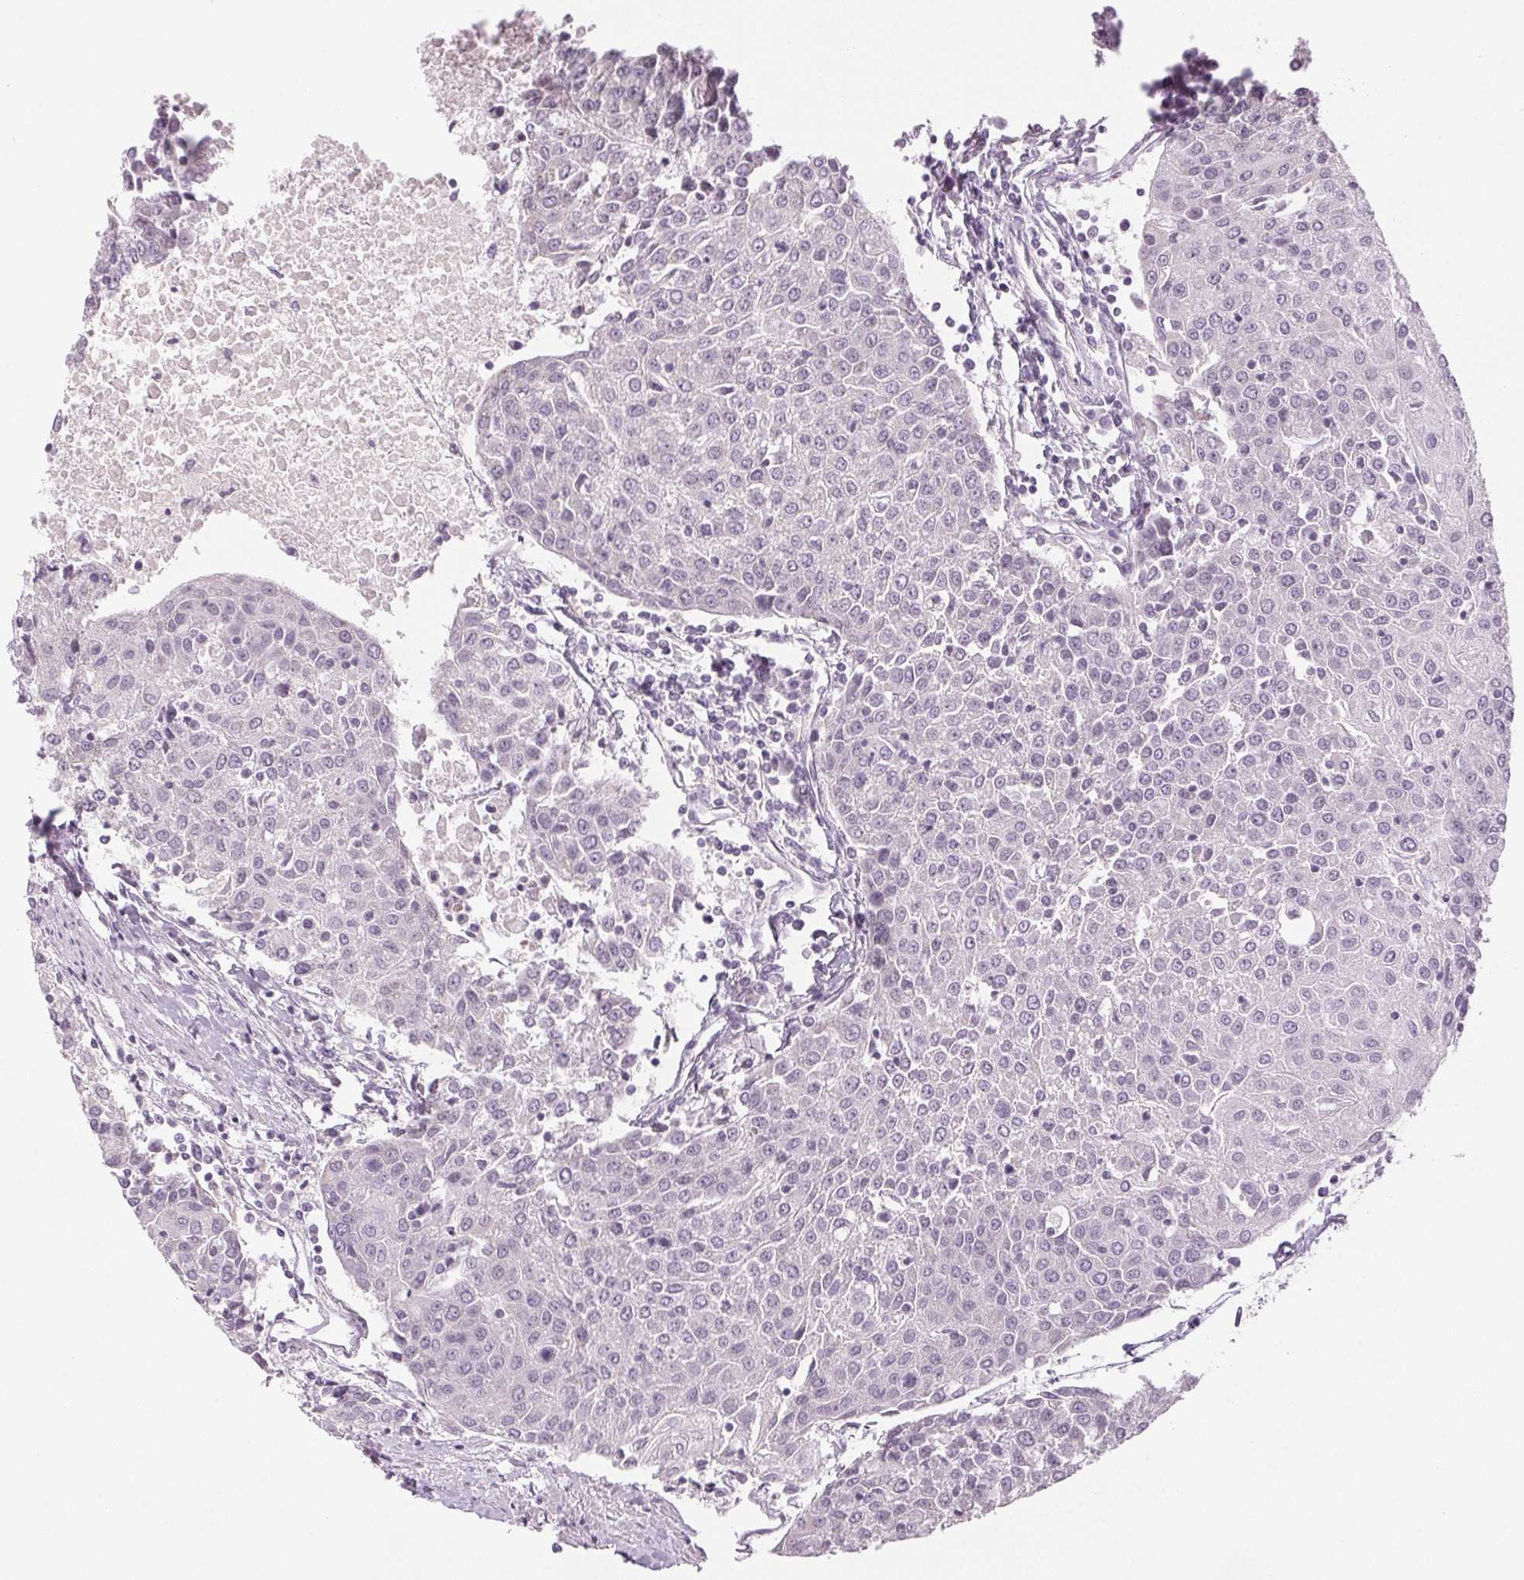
{"staining": {"intensity": "negative", "quantity": "none", "location": "none"}, "tissue": "urothelial cancer", "cell_type": "Tumor cells", "image_type": "cancer", "snomed": [{"axis": "morphology", "description": "Urothelial carcinoma, High grade"}, {"axis": "topography", "description": "Urinary bladder"}], "caption": "Immunohistochemistry (IHC) micrograph of high-grade urothelial carcinoma stained for a protein (brown), which reveals no expression in tumor cells. Nuclei are stained in blue.", "gene": "EHHADH", "patient": {"sex": "female", "age": 85}}